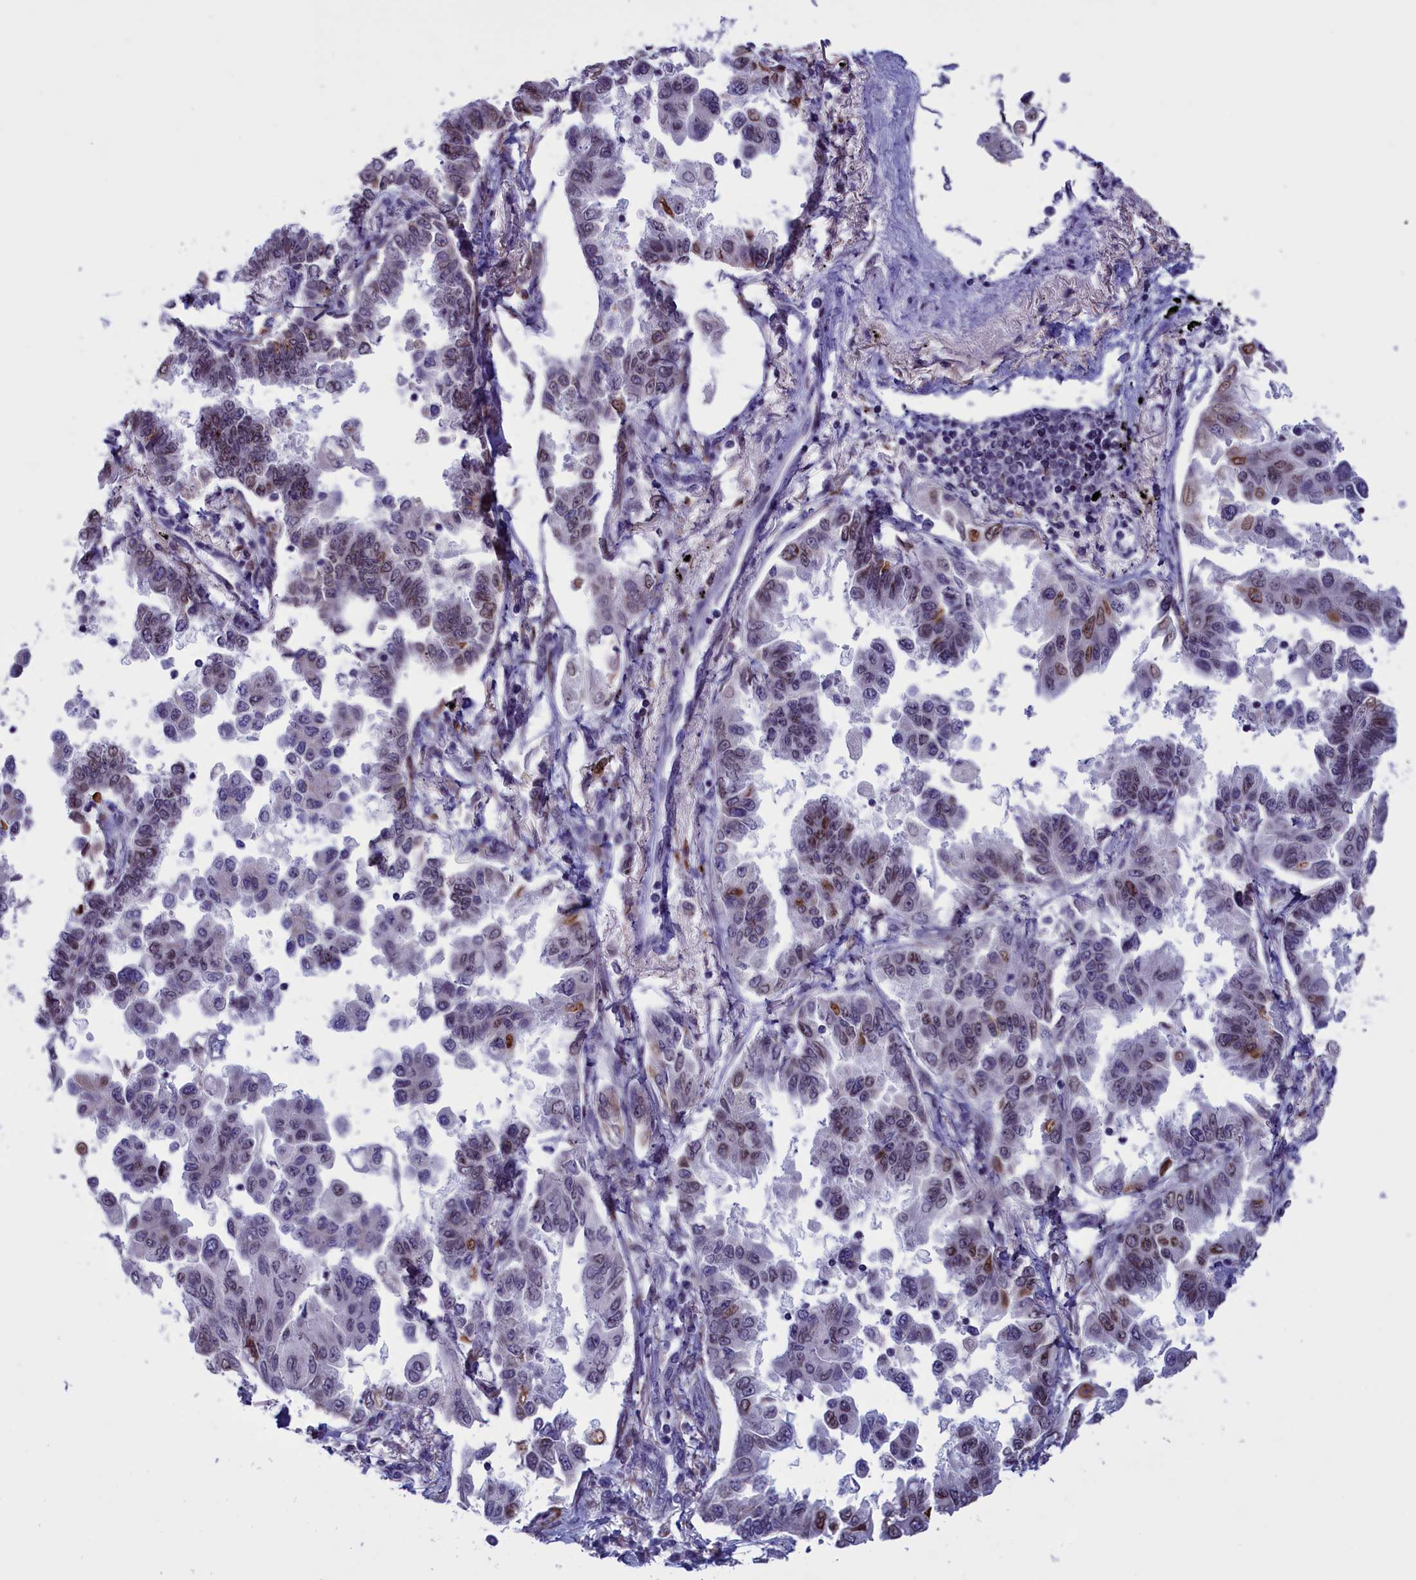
{"staining": {"intensity": "moderate", "quantity": "25%-75%", "location": "cytoplasmic/membranous"}, "tissue": "lung cancer", "cell_type": "Tumor cells", "image_type": "cancer", "snomed": [{"axis": "morphology", "description": "Adenocarcinoma, NOS"}, {"axis": "topography", "description": "Lung"}], "caption": "Immunohistochemistry micrograph of human lung adenocarcinoma stained for a protein (brown), which exhibits medium levels of moderate cytoplasmic/membranous staining in approximately 25%-75% of tumor cells.", "gene": "PARS2", "patient": {"sex": "female", "age": 67}}